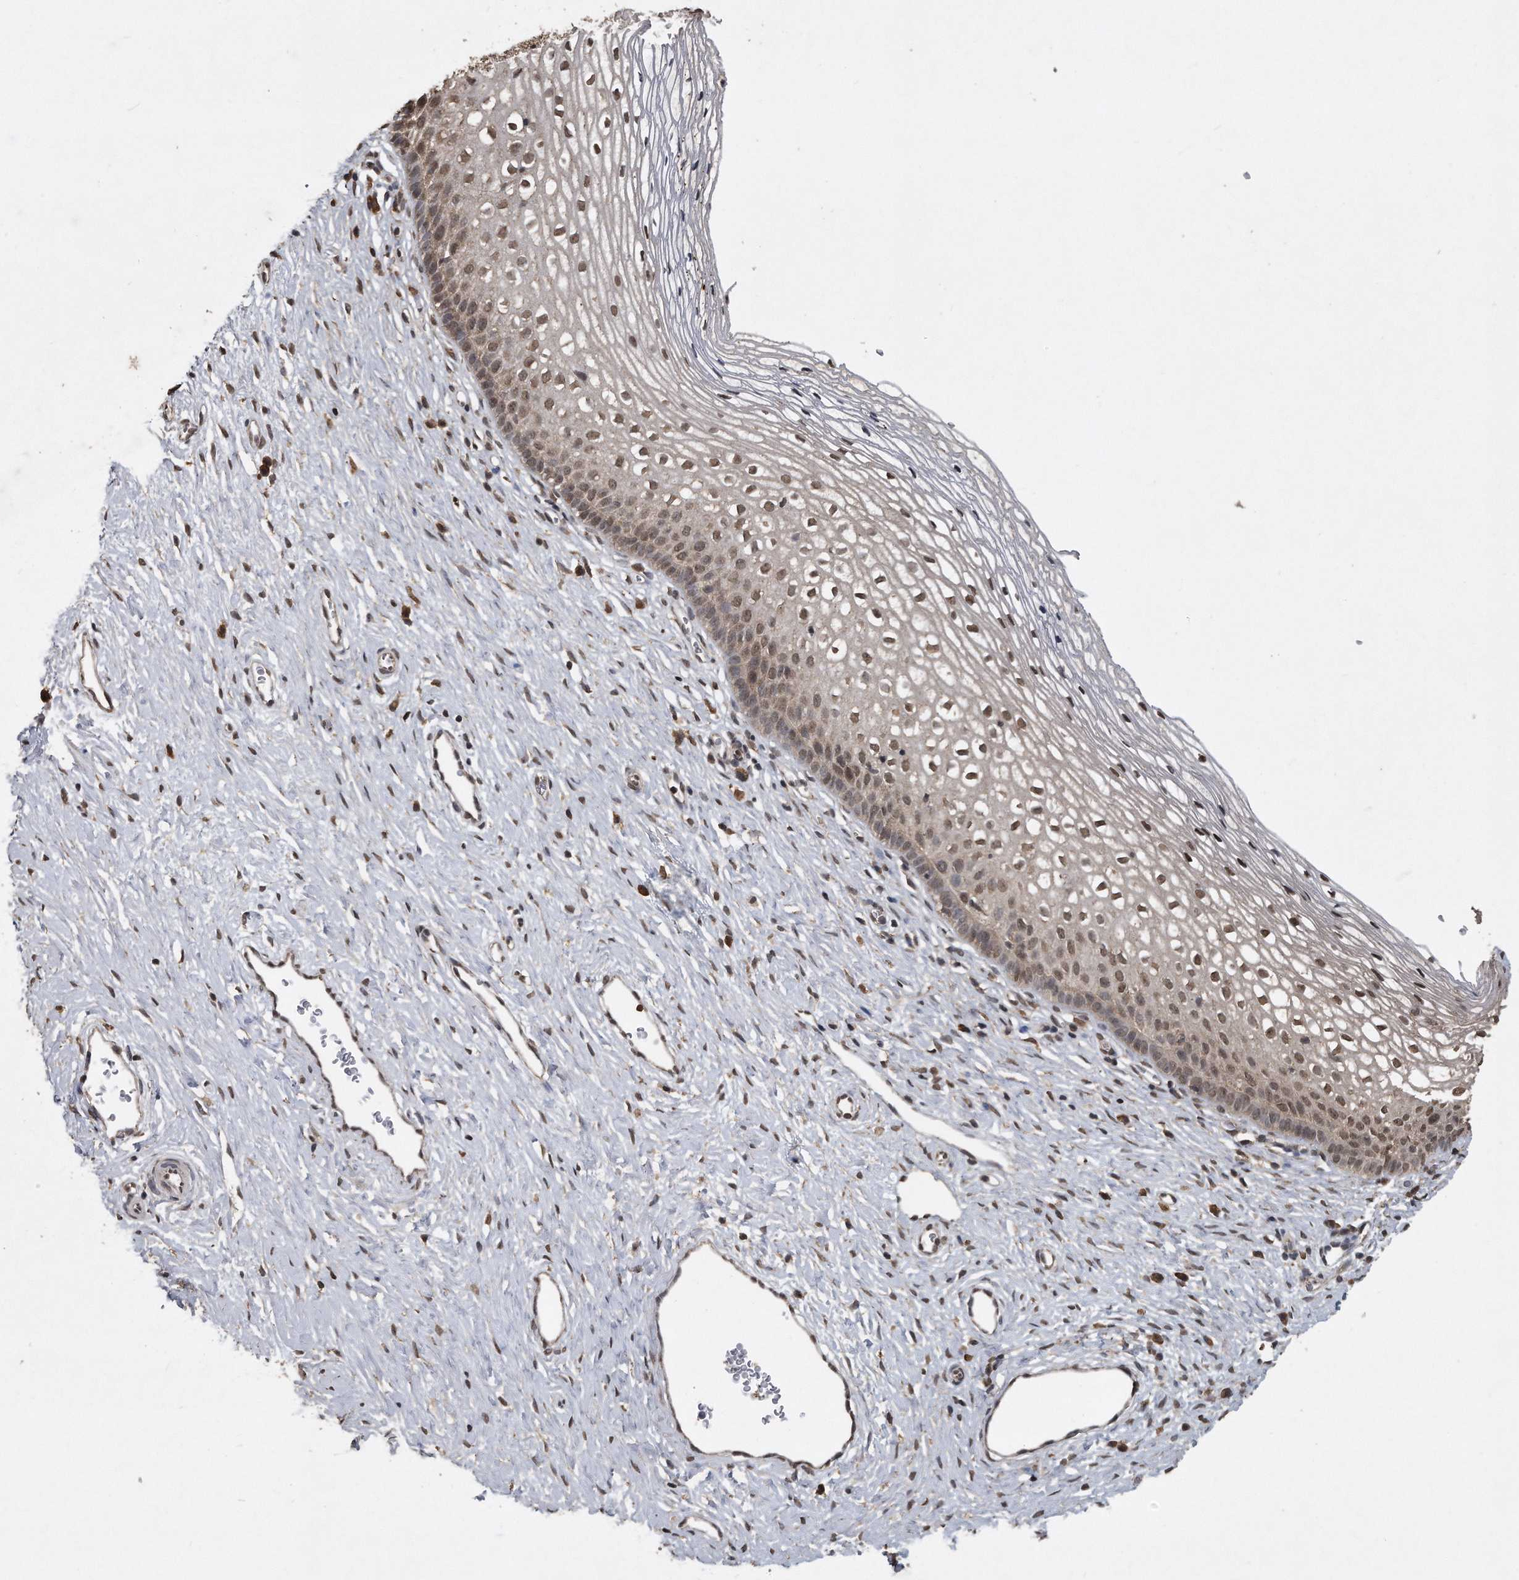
{"staining": {"intensity": "weak", "quantity": "25%-75%", "location": "nuclear"}, "tissue": "cervix", "cell_type": "Glandular cells", "image_type": "normal", "snomed": [{"axis": "morphology", "description": "Normal tissue, NOS"}, {"axis": "topography", "description": "Cervix"}], "caption": "A photomicrograph of cervix stained for a protein reveals weak nuclear brown staining in glandular cells. The protein is stained brown, and the nuclei are stained in blue (DAB IHC with brightfield microscopy, high magnification).", "gene": "CRYZL1", "patient": {"sex": "female", "age": 27}}